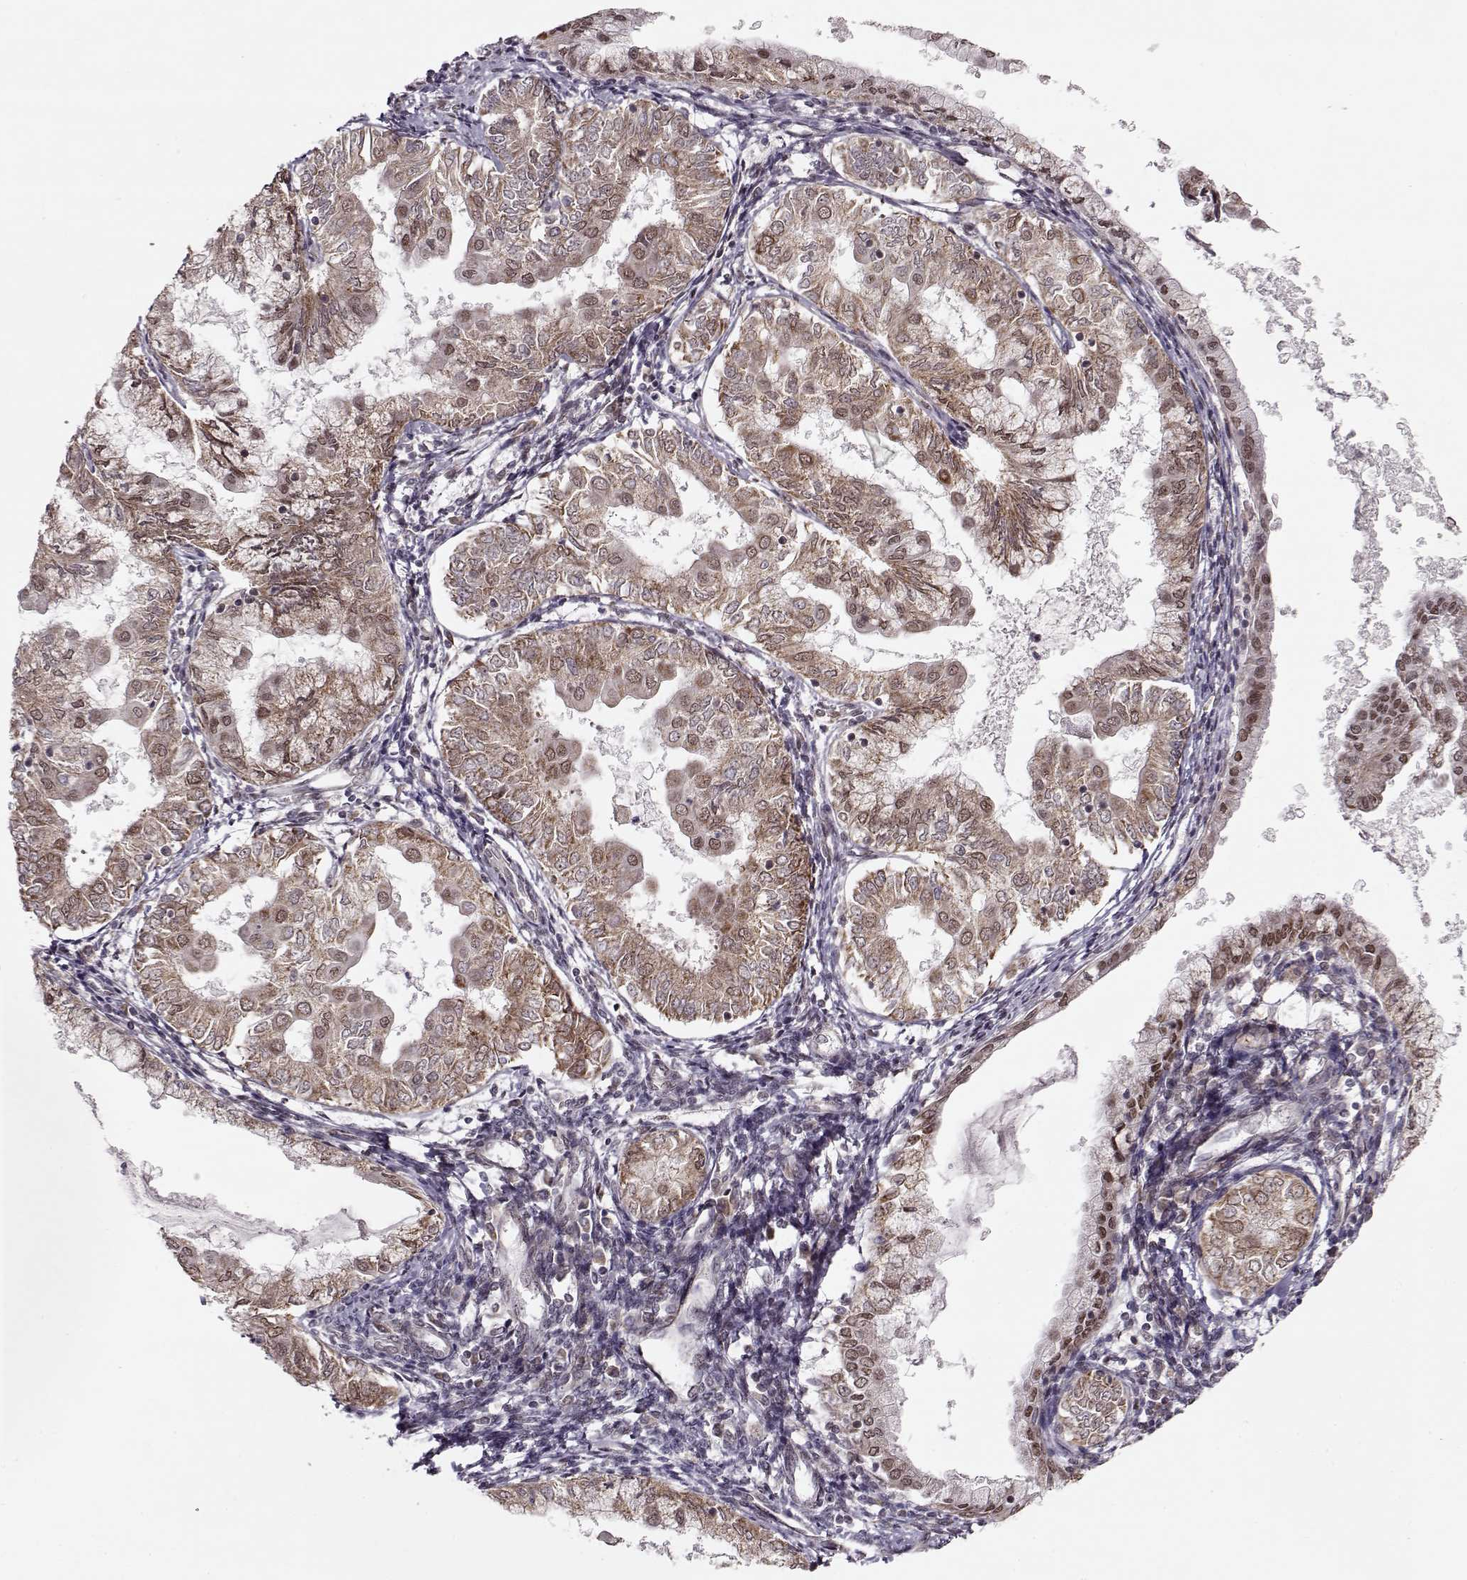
{"staining": {"intensity": "moderate", "quantity": ">75%", "location": "cytoplasmic/membranous"}, "tissue": "endometrial cancer", "cell_type": "Tumor cells", "image_type": "cancer", "snomed": [{"axis": "morphology", "description": "Adenocarcinoma, NOS"}, {"axis": "topography", "description": "Endometrium"}], "caption": "High-magnification brightfield microscopy of endometrial cancer (adenocarcinoma) stained with DAB (3,3'-diaminobenzidine) (brown) and counterstained with hematoxylin (blue). tumor cells exhibit moderate cytoplasmic/membranous staining is seen in about>75% of cells. (IHC, brightfield microscopy, high magnification).", "gene": "RAI1", "patient": {"sex": "female", "age": 68}}